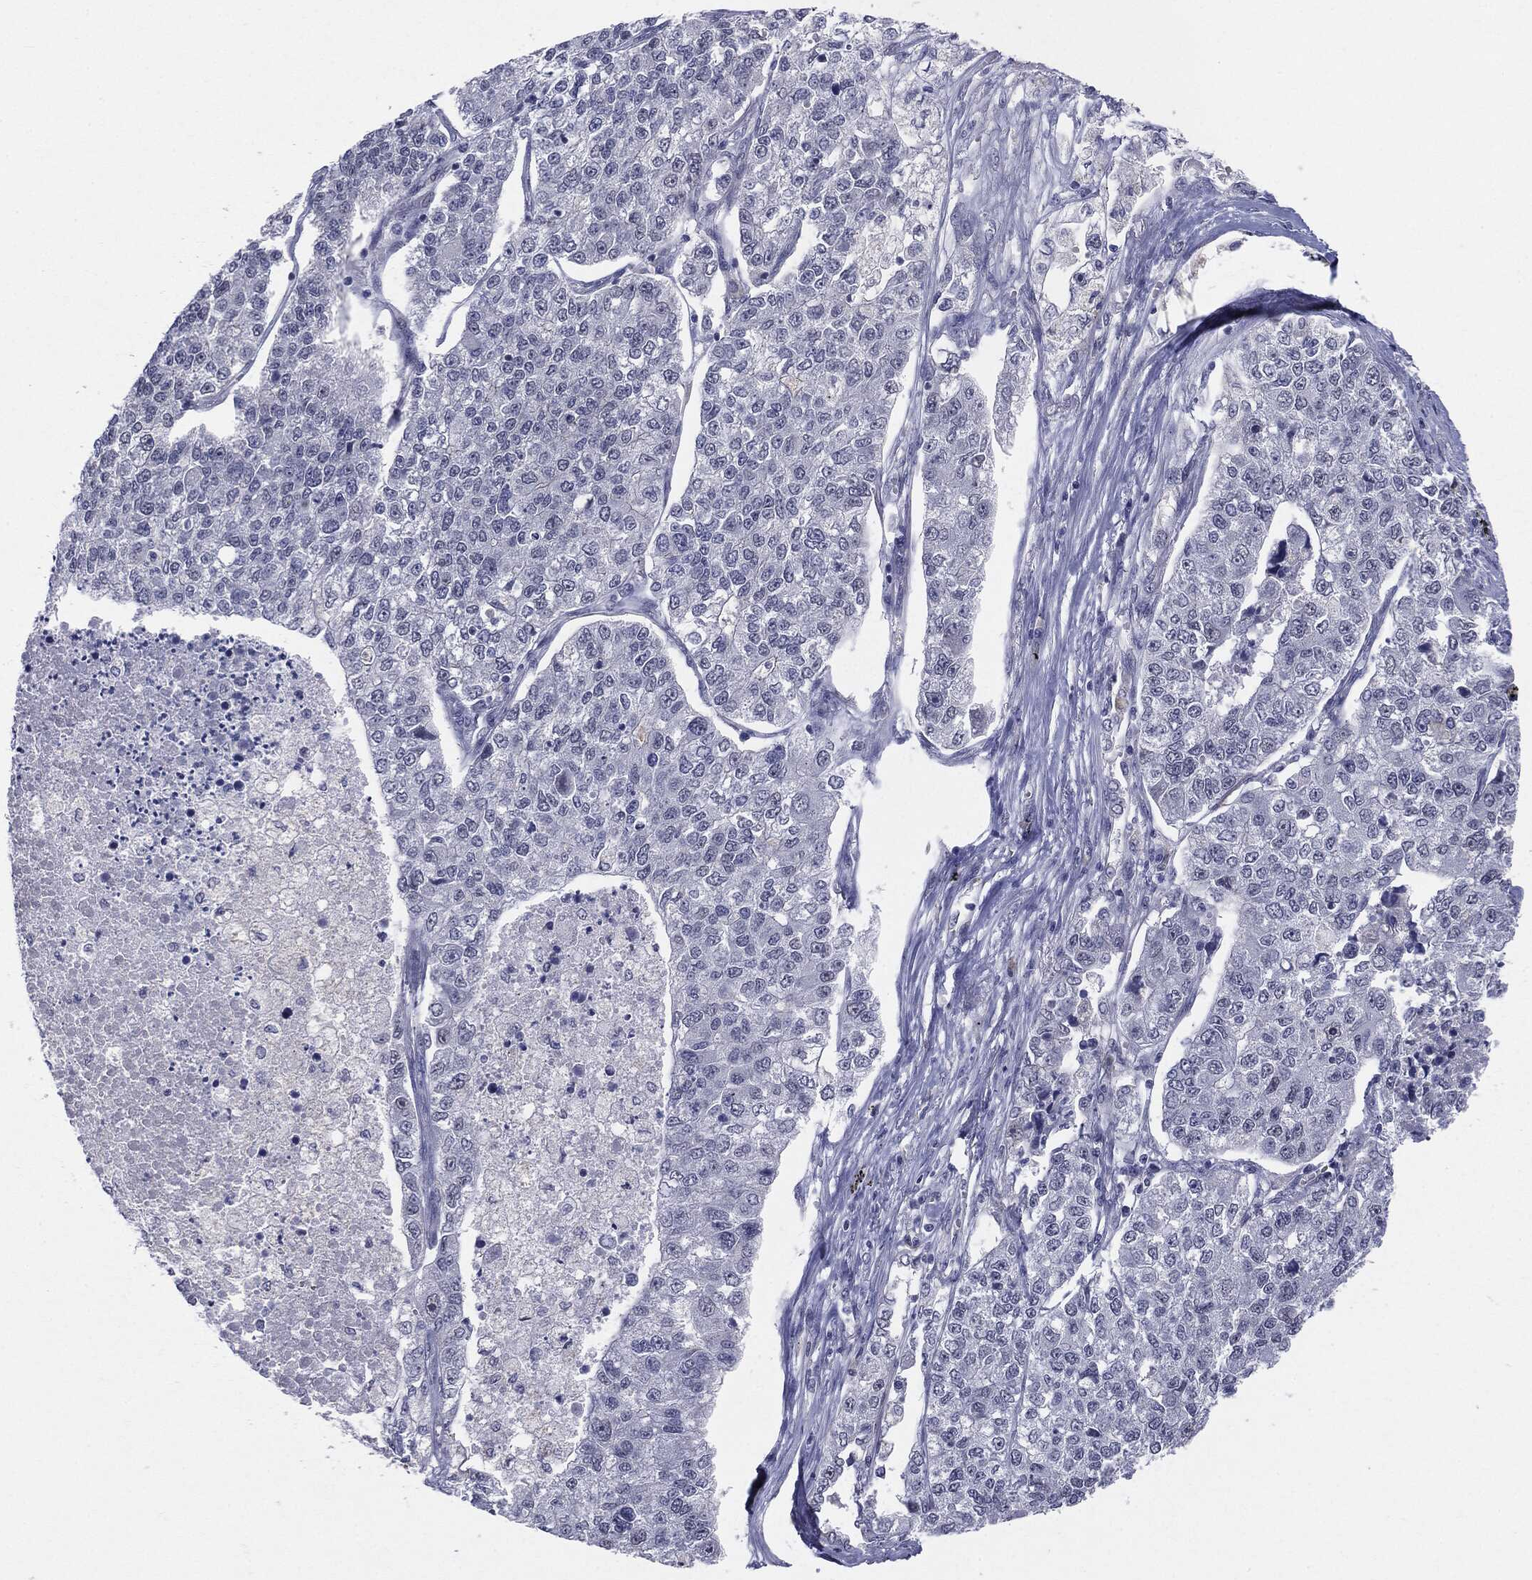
{"staining": {"intensity": "negative", "quantity": "none", "location": "none"}, "tissue": "lung cancer", "cell_type": "Tumor cells", "image_type": "cancer", "snomed": [{"axis": "morphology", "description": "Adenocarcinoma, NOS"}, {"axis": "topography", "description": "Lung"}], "caption": "High magnification brightfield microscopy of lung cancer (adenocarcinoma) stained with DAB (3,3'-diaminobenzidine) (brown) and counterstained with hematoxylin (blue): tumor cells show no significant staining.", "gene": "SLC5A5", "patient": {"sex": "male", "age": 49}}